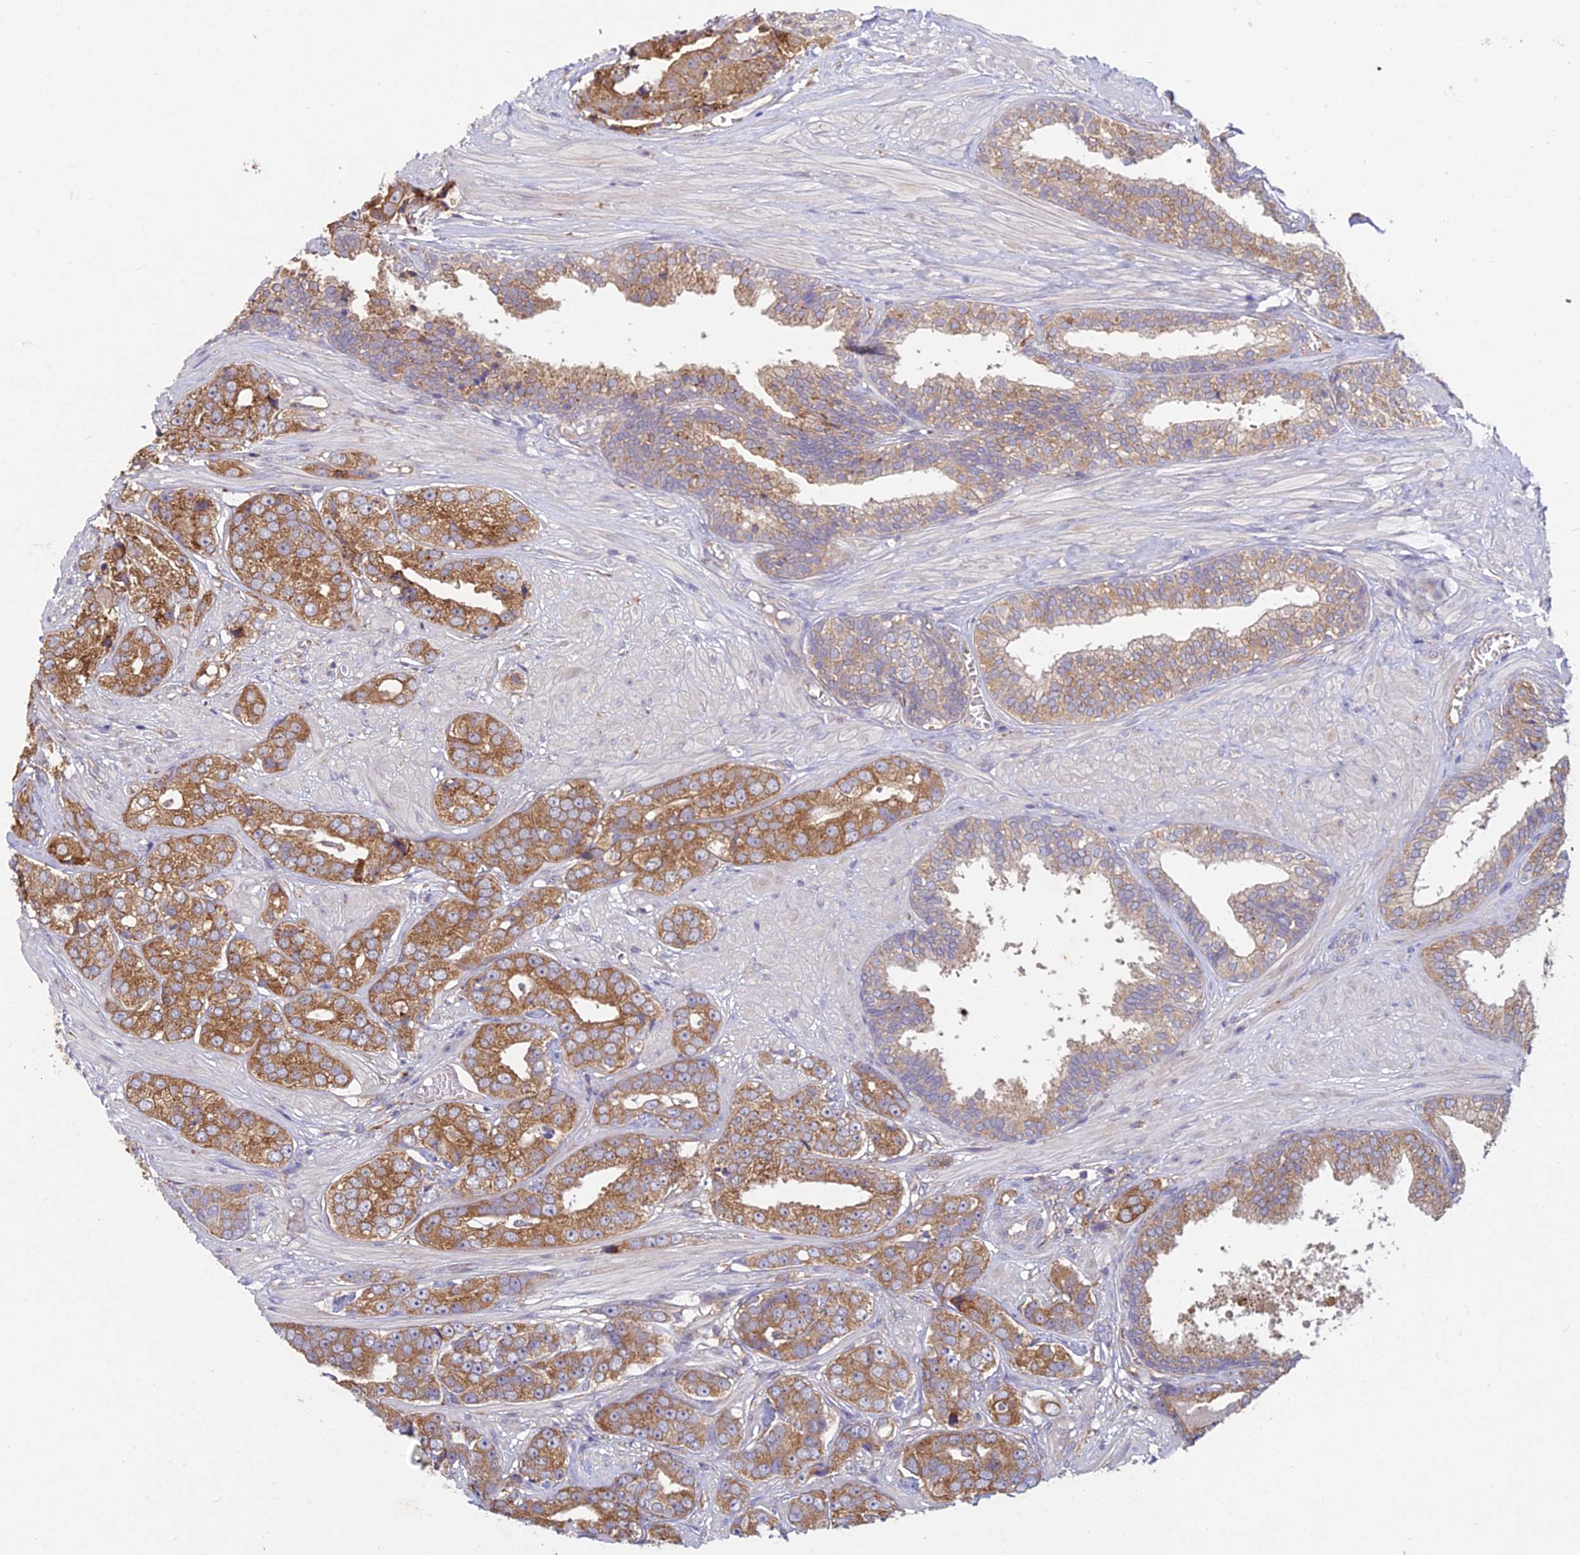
{"staining": {"intensity": "moderate", "quantity": ">75%", "location": "cytoplasmic/membranous"}, "tissue": "prostate cancer", "cell_type": "Tumor cells", "image_type": "cancer", "snomed": [{"axis": "morphology", "description": "Adenocarcinoma, High grade"}, {"axis": "topography", "description": "Prostate"}], "caption": "Immunohistochemistry (IHC) (DAB) staining of human prostate high-grade adenocarcinoma displays moderate cytoplasmic/membranous protein staining in about >75% of tumor cells.", "gene": "NXNL2", "patient": {"sex": "male", "age": 71}}